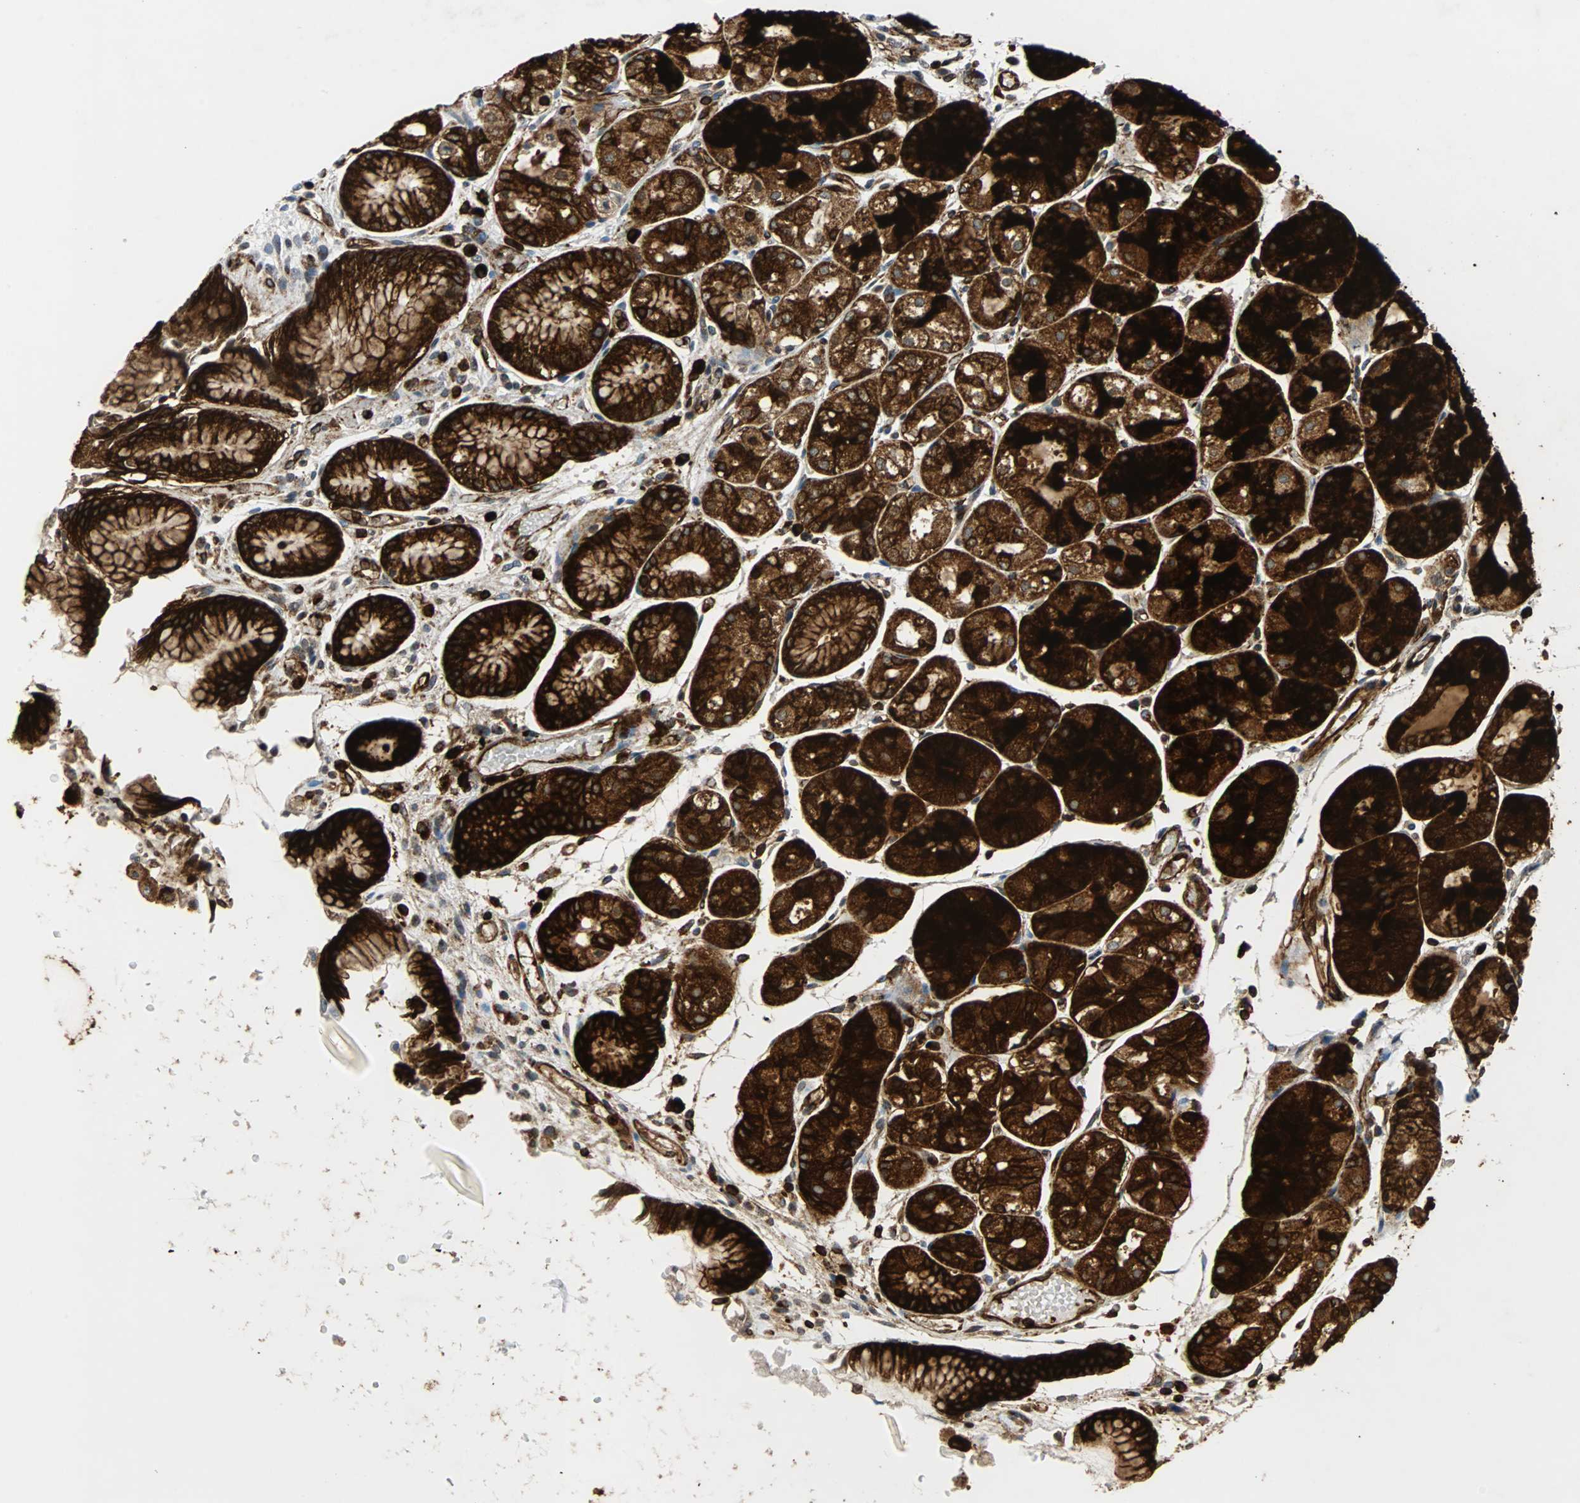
{"staining": {"intensity": "strong", "quantity": ">75%", "location": "cytoplasmic/membranous"}, "tissue": "stomach", "cell_type": "Glandular cells", "image_type": "normal", "snomed": [{"axis": "morphology", "description": "Normal tissue, NOS"}, {"axis": "topography", "description": "Stomach, upper"}], "caption": "Immunohistochemical staining of benign stomach demonstrates >75% levels of strong cytoplasmic/membranous protein positivity in about >75% of glandular cells.", "gene": "TUBA4A", "patient": {"sex": "male", "age": 72}}